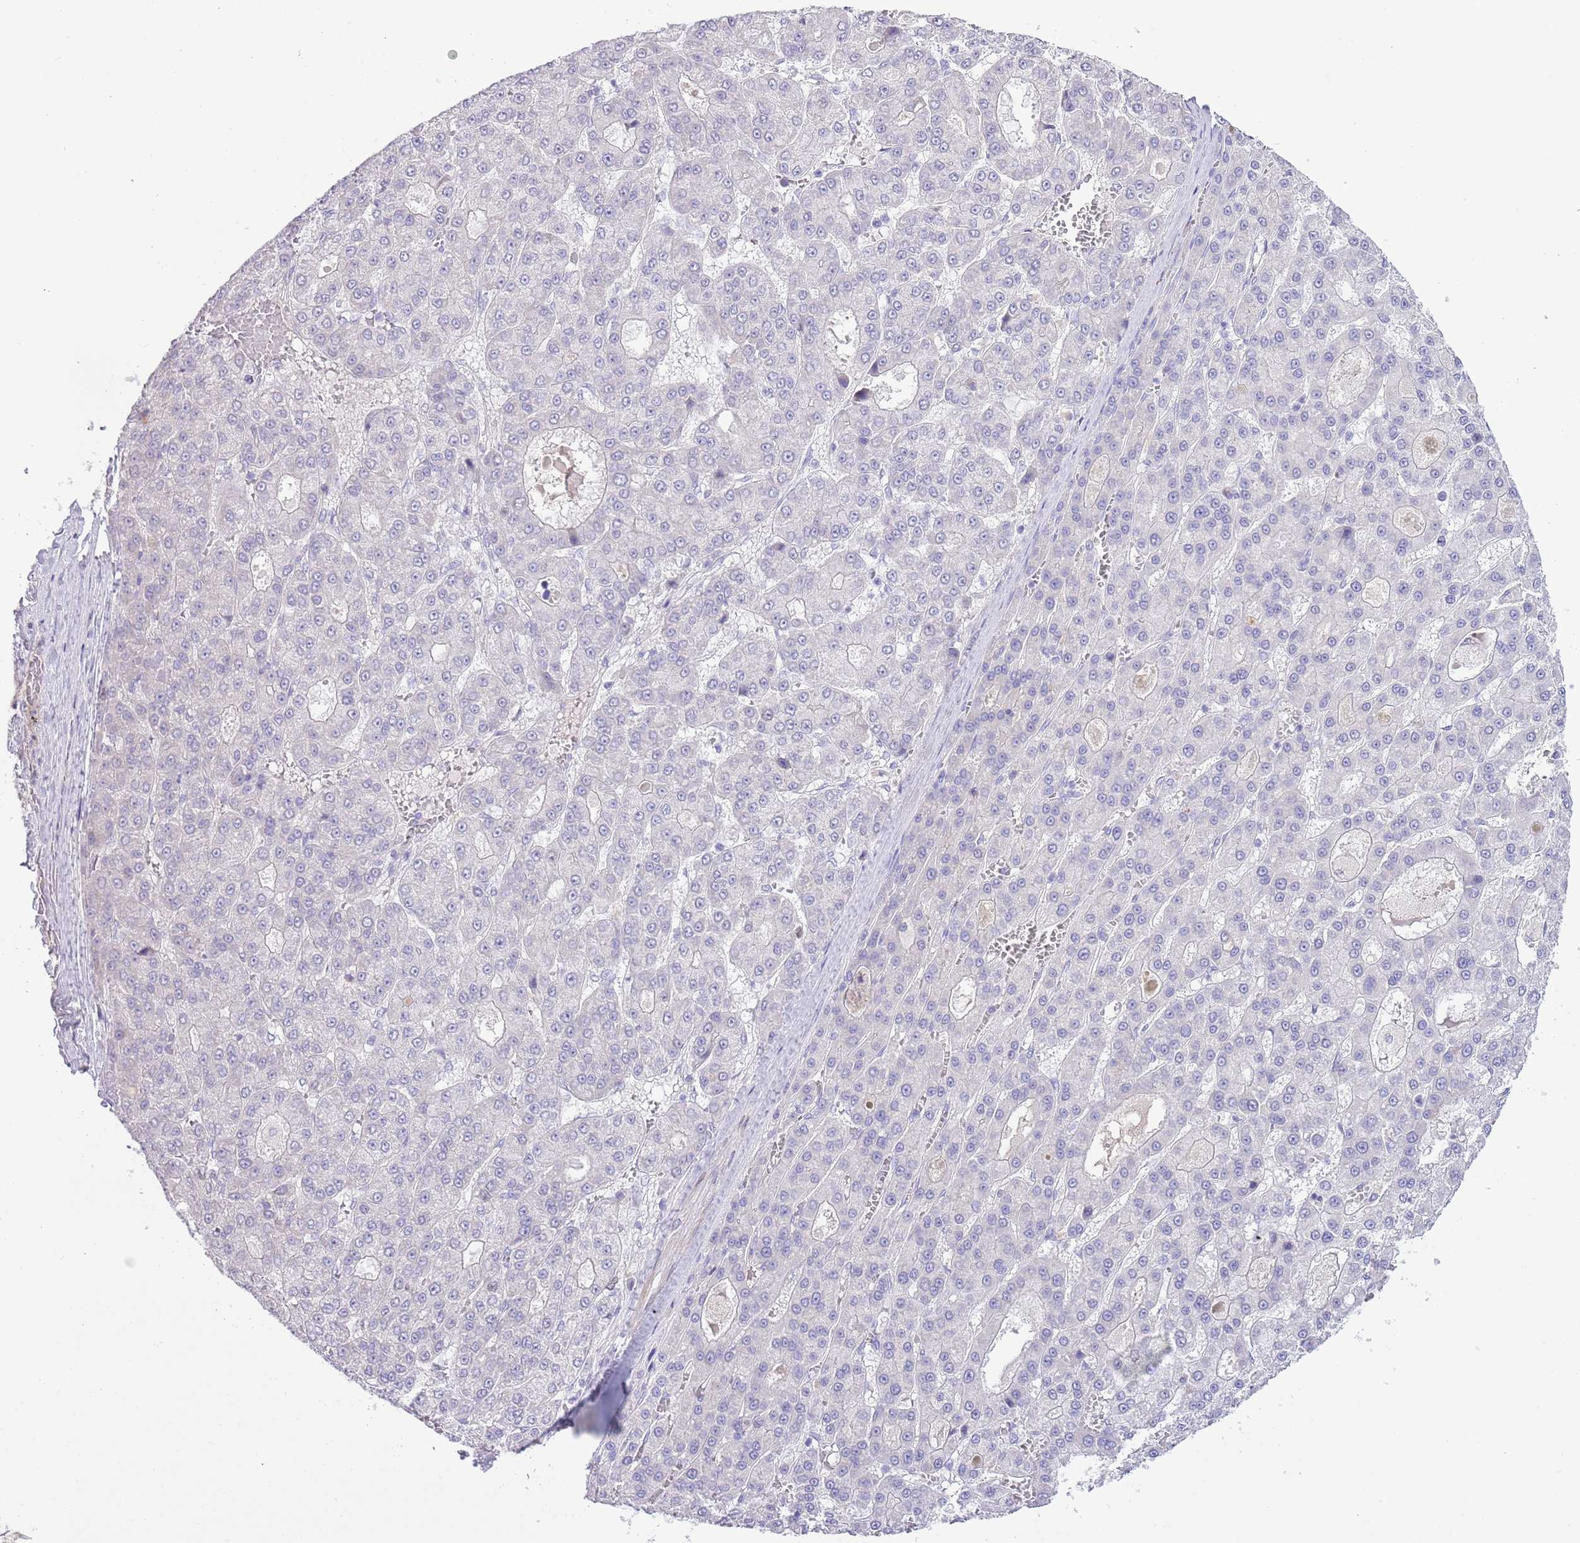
{"staining": {"intensity": "negative", "quantity": "none", "location": "none"}, "tissue": "liver cancer", "cell_type": "Tumor cells", "image_type": "cancer", "snomed": [{"axis": "morphology", "description": "Carcinoma, Hepatocellular, NOS"}, {"axis": "topography", "description": "Liver"}], "caption": "An IHC photomicrograph of liver hepatocellular carcinoma is shown. There is no staining in tumor cells of liver hepatocellular carcinoma.", "gene": "FBRSL1", "patient": {"sex": "male", "age": 70}}